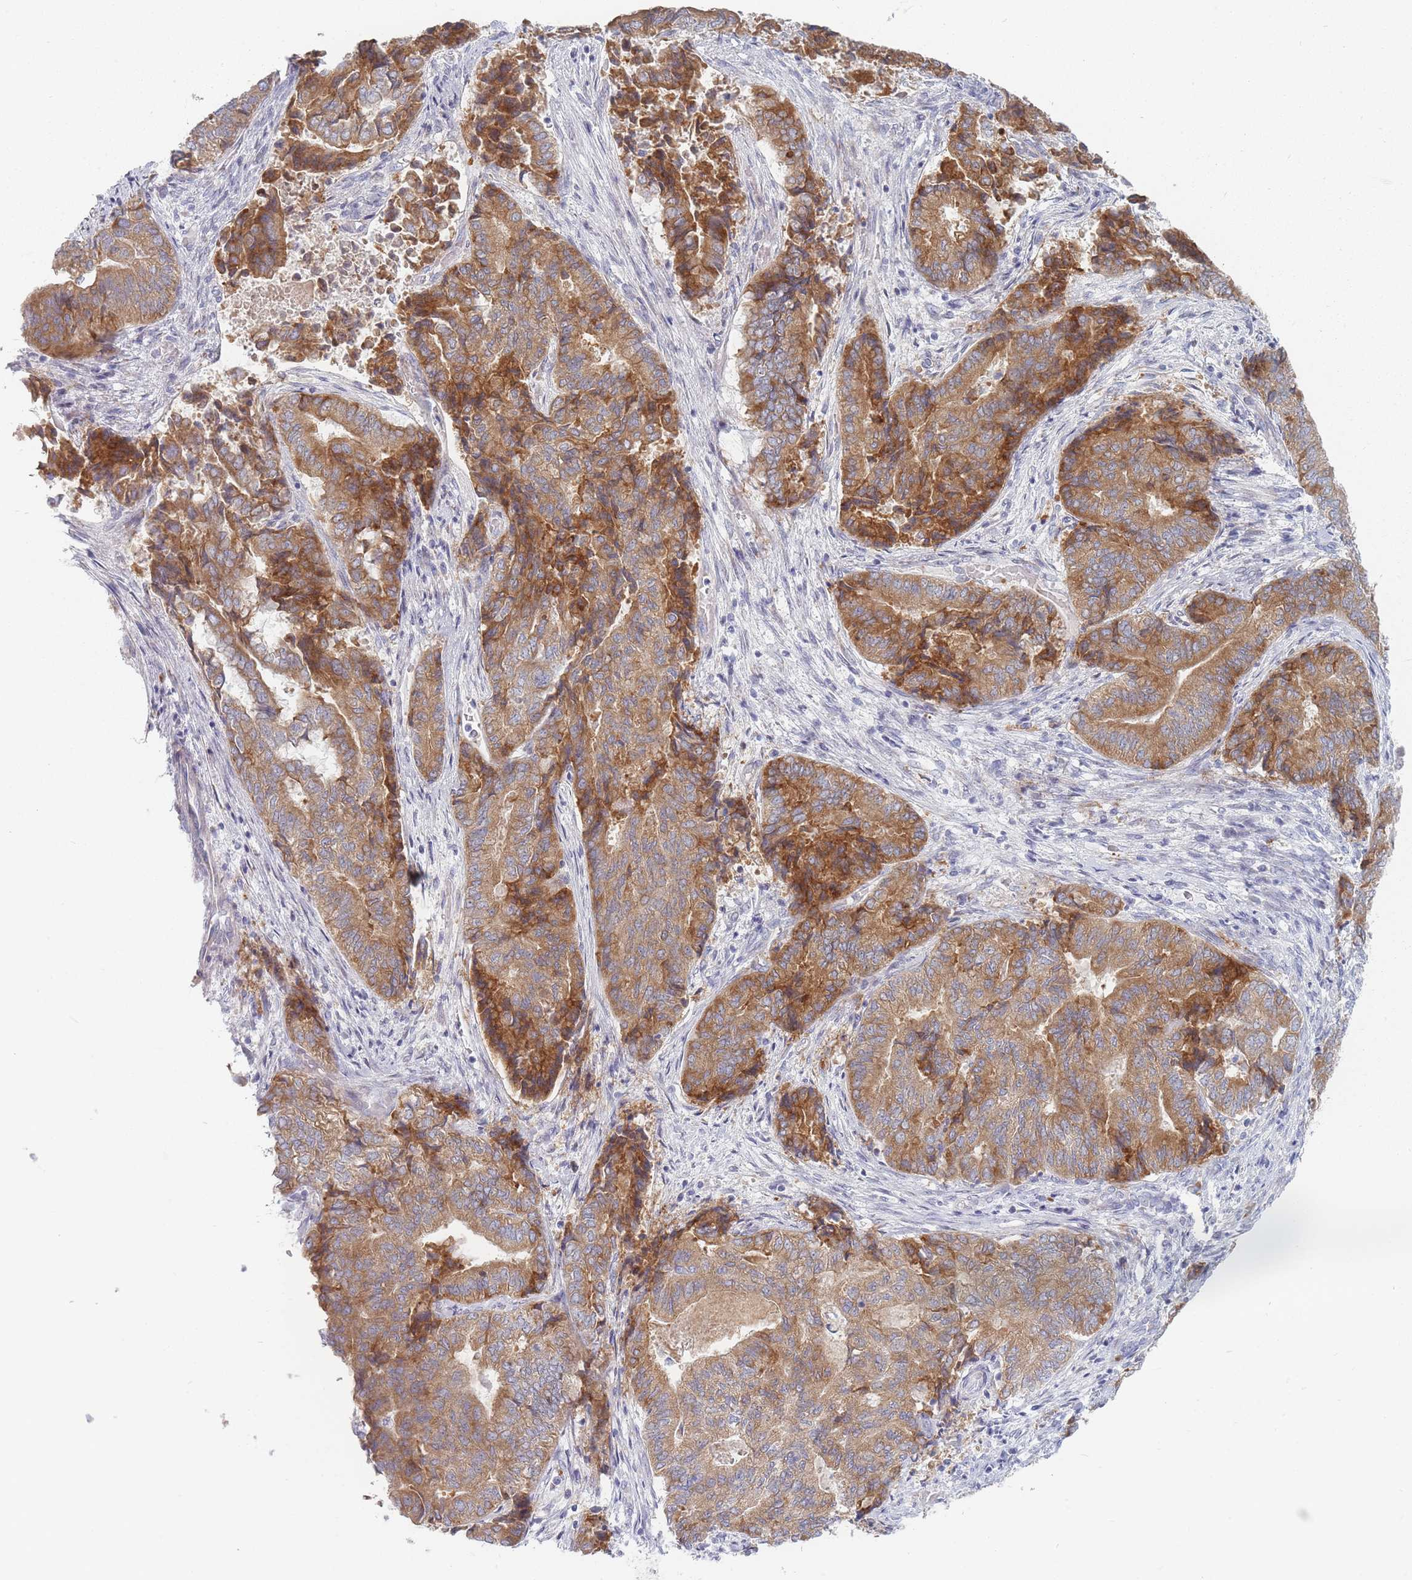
{"staining": {"intensity": "moderate", "quantity": ">75%", "location": "cytoplasmic/membranous"}, "tissue": "endometrial cancer", "cell_type": "Tumor cells", "image_type": "cancer", "snomed": [{"axis": "morphology", "description": "Adenocarcinoma, NOS"}, {"axis": "topography", "description": "Endometrium"}], "caption": "Endometrial adenocarcinoma stained with a protein marker exhibits moderate staining in tumor cells.", "gene": "SPATS1", "patient": {"sex": "female", "age": 80}}